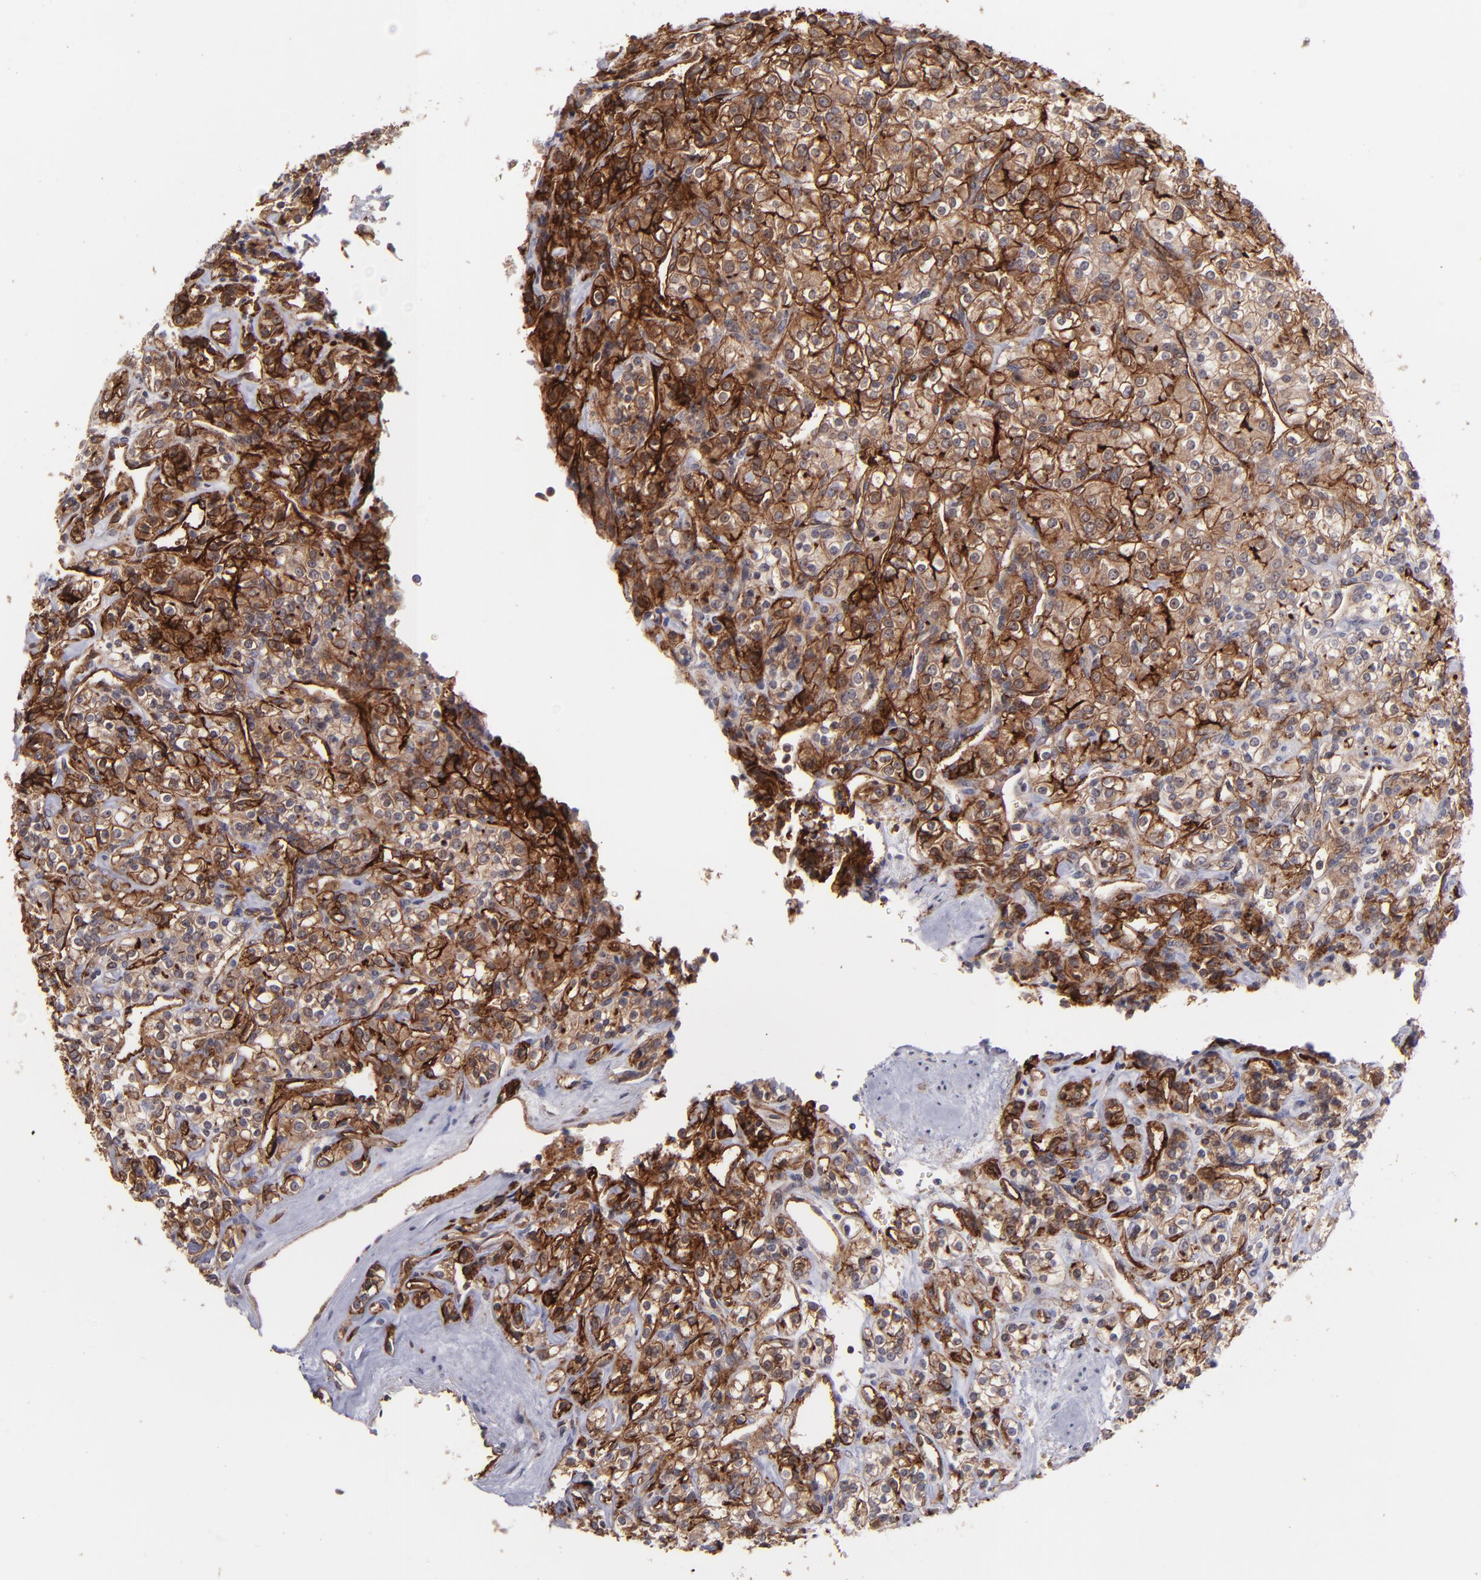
{"staining": {"intensity": "strong", "quantity": "25%-75%", "location": "cytoplasmic/membranous"}, "tissue": "renal cancer", "cell_type": "Tumor cells", "image_type": "cancer", "snomed": [{"axis": "morphology", "description": "Adenocarcinoma, NOS"}, {"axis": "topography", "description": "Kidney"}], "caption": "Renal adenocarcinoma stained for a protein reveals strong cytoplasmic/membranous positivity in tumor cells.", "gene": "ICAM1", "patient": {"sex": "male", "age": 77}}